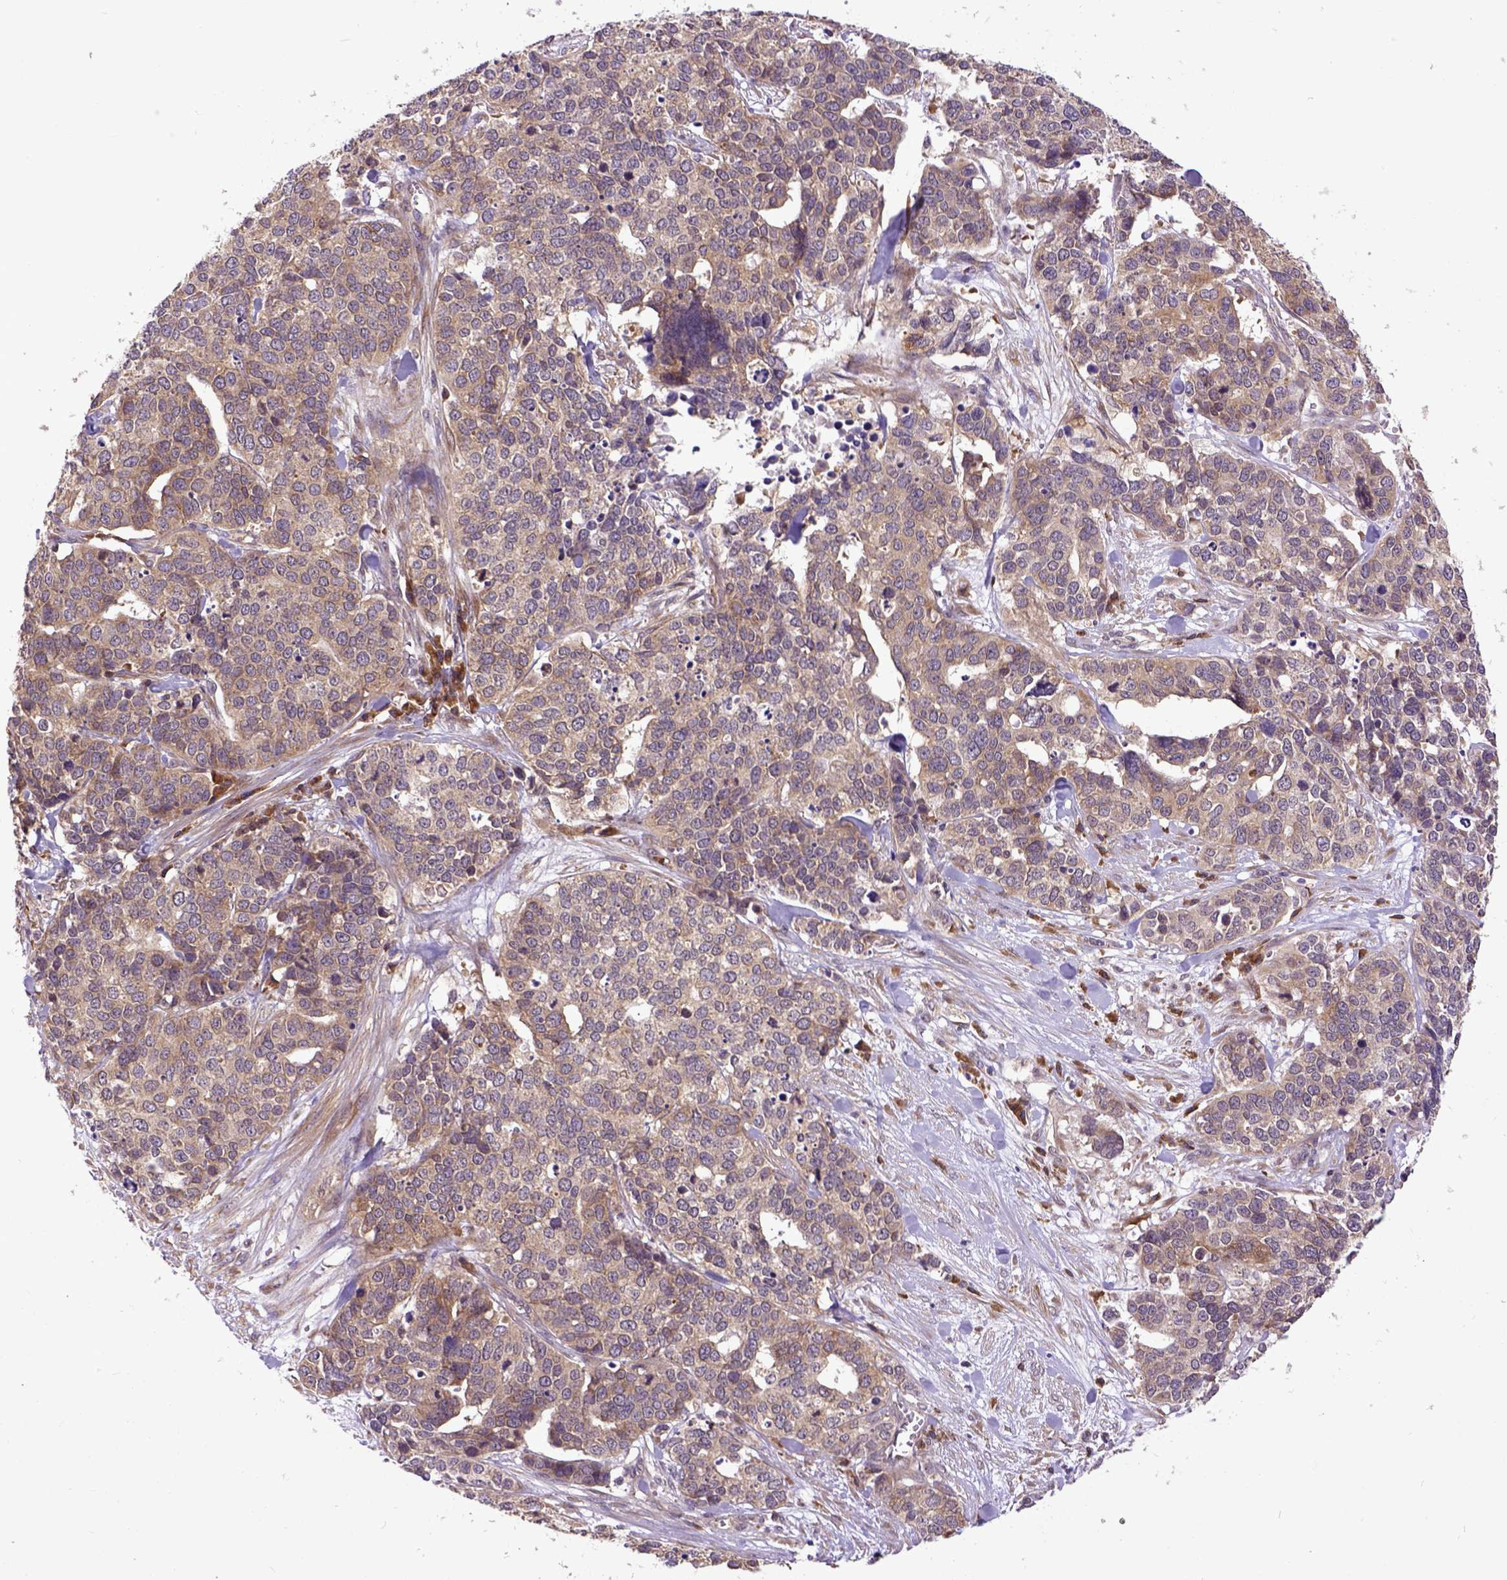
{"staining": {"intensity": "weak", "quantity": ">75%", "location": "cytoplasmic/membranous"}, "tissue": "ovarian cancer", "cell_type": "Tumor cells", "image_type": "cancer", "snomed": [{"axis": "morphology", "description": "Carcinoma, endometroid"}, {"axis": "topography", "description": "Ovary"}], "caption": "This image demonstrates IHC staining of human ovarian endometroid carcinoma, with low weak cytoplasmic/membranous expression in approximately >75% of tumor cells.", "gene": "ARL1", "patient": {"sex": "female", "age": 65}}